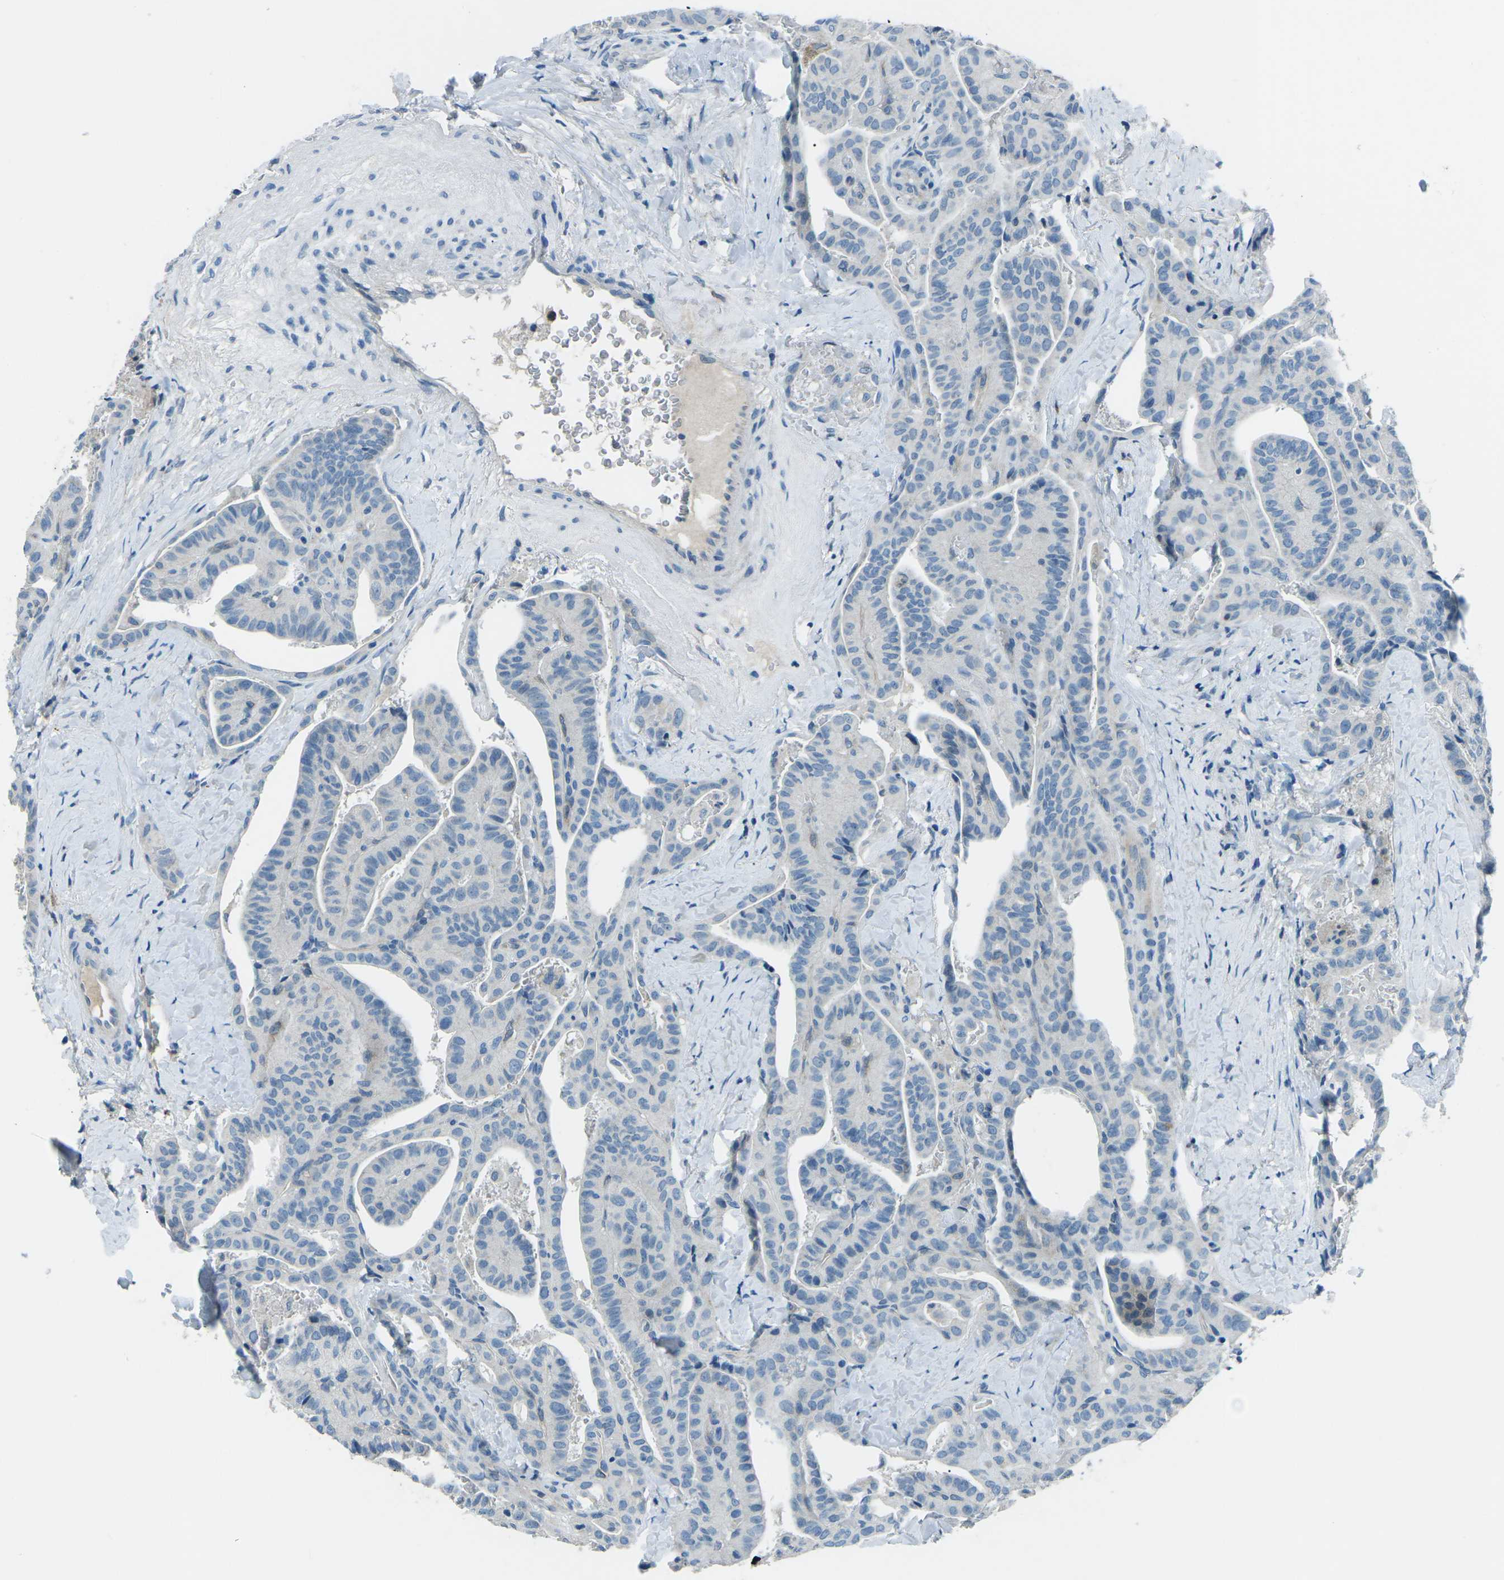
{"staining": {"intensity": "negative", "quantity": "none", "location": "none"}, "tissue": "thyroid cancer", "cell_type": "Tumor cells", "image_type": "cancer", "snomed": [{"axis": "morphology", "description": "Papillary adenocarcinoma, NOS"}, {"axis": "topography", "description": "Thyroid gland"}], "caption": "This is an immunohistochemistry histopathology image of papillary adenocarcinoma (thyroid). There is no staining in tumor cells.", "gene": "CD1D", "patient": {"sex": "male", "age": 77}}